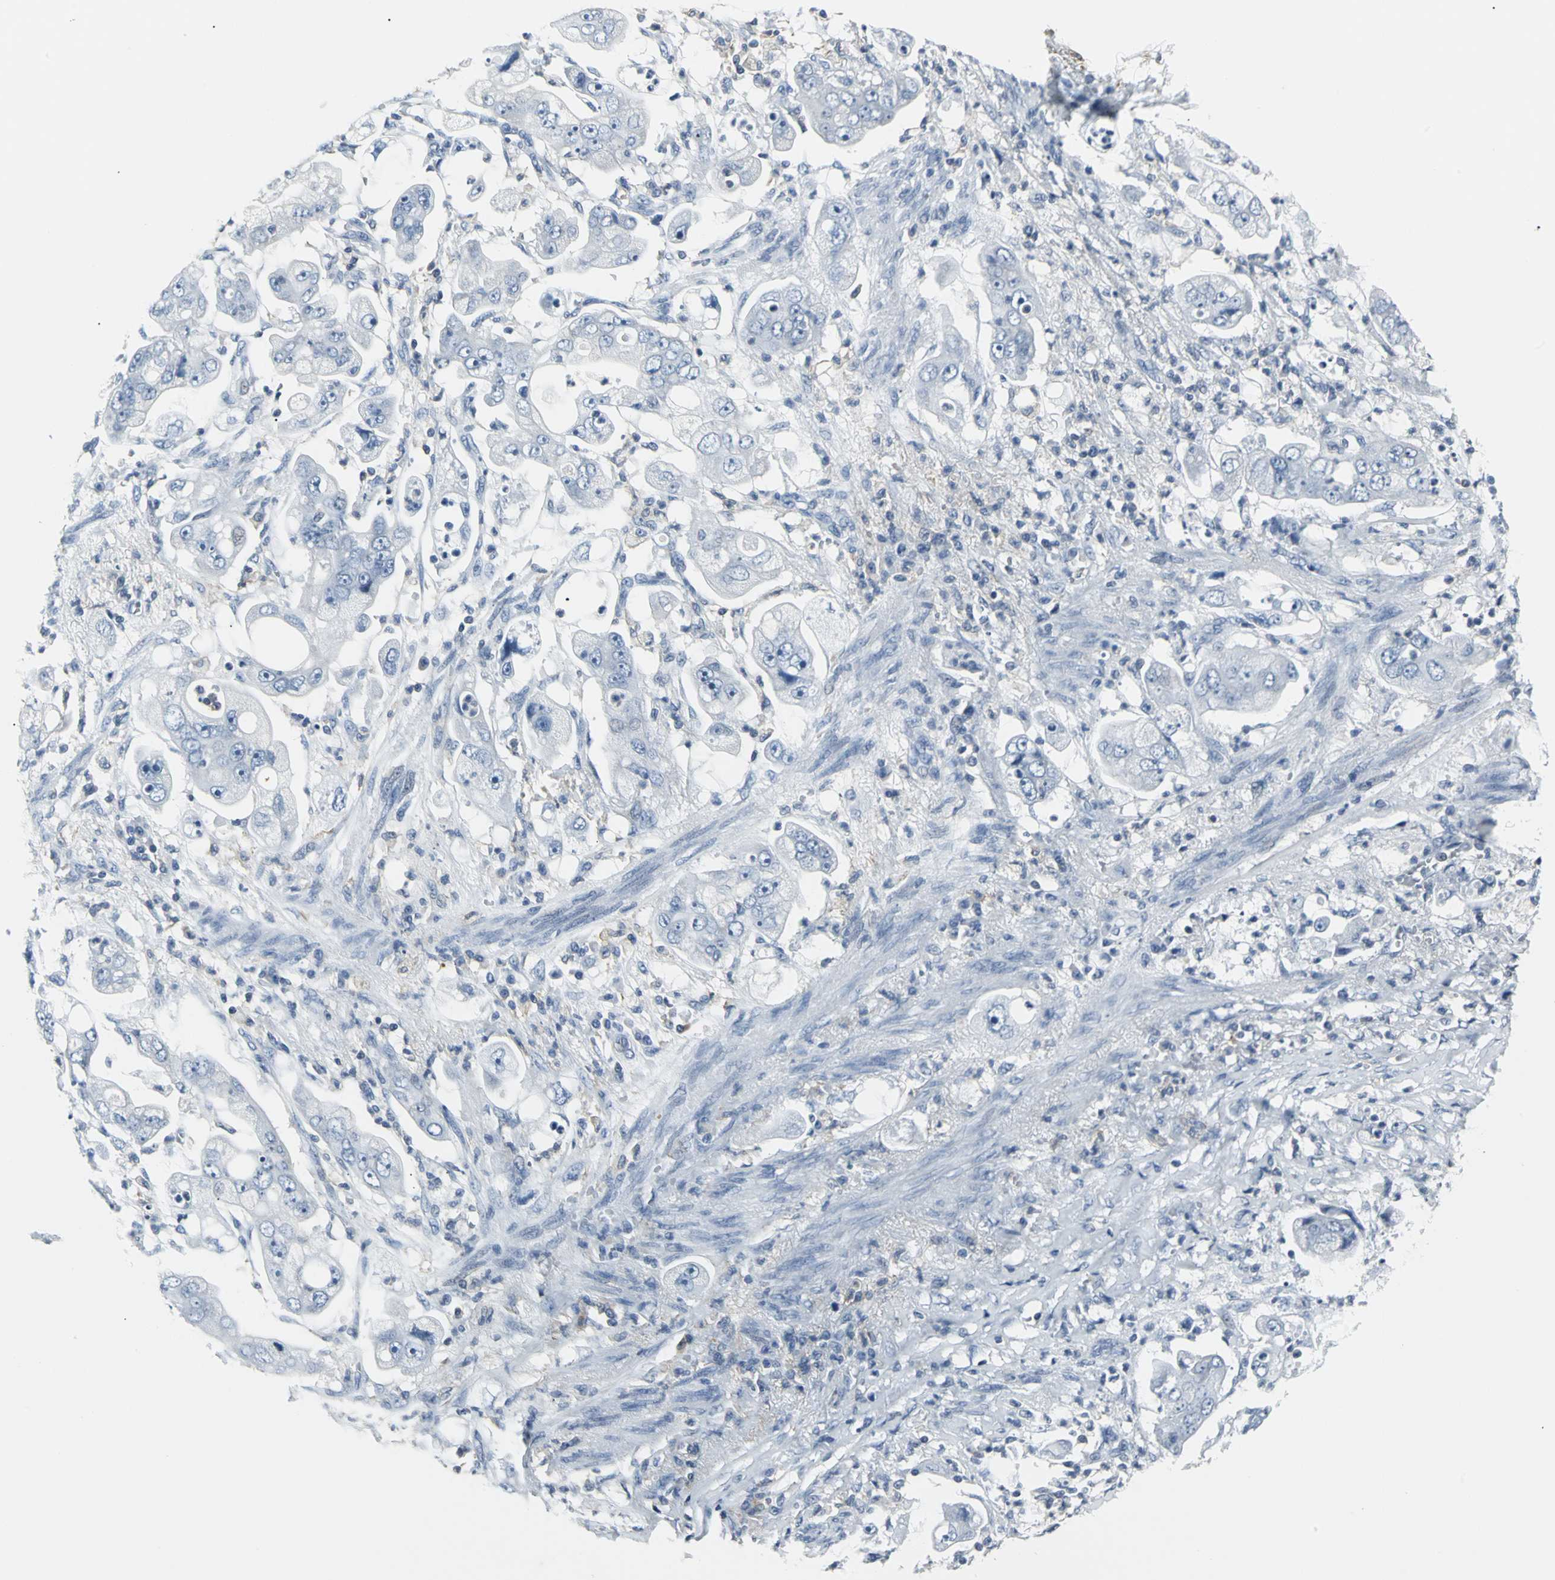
{"staining": {"intensity": "negative", "quantity": "none", "location": "none"}, "tissue": "stomach cancer", "cell_type": "Tumor cells", "image_type": "cancer", "snomed": [{"axis": "morphology", "description": "Adenocarcinoma, NOS"}, {"axis": "topography", "description": "Stomach"}], "caption": "Immunohistochemistry (IHC) image of neoplastic tissue: stomach adenocarcinoma stained with DAB demonstrates no significant protein positivity in tumor cells. The staining was performed using DAB to visualize the protein expression in brown, while the nuclei were stained in blue with hematoxylin (Magnification: 20x).", "gene": "IQGAP2", "patient": {"sex": "male", "age": 62}}